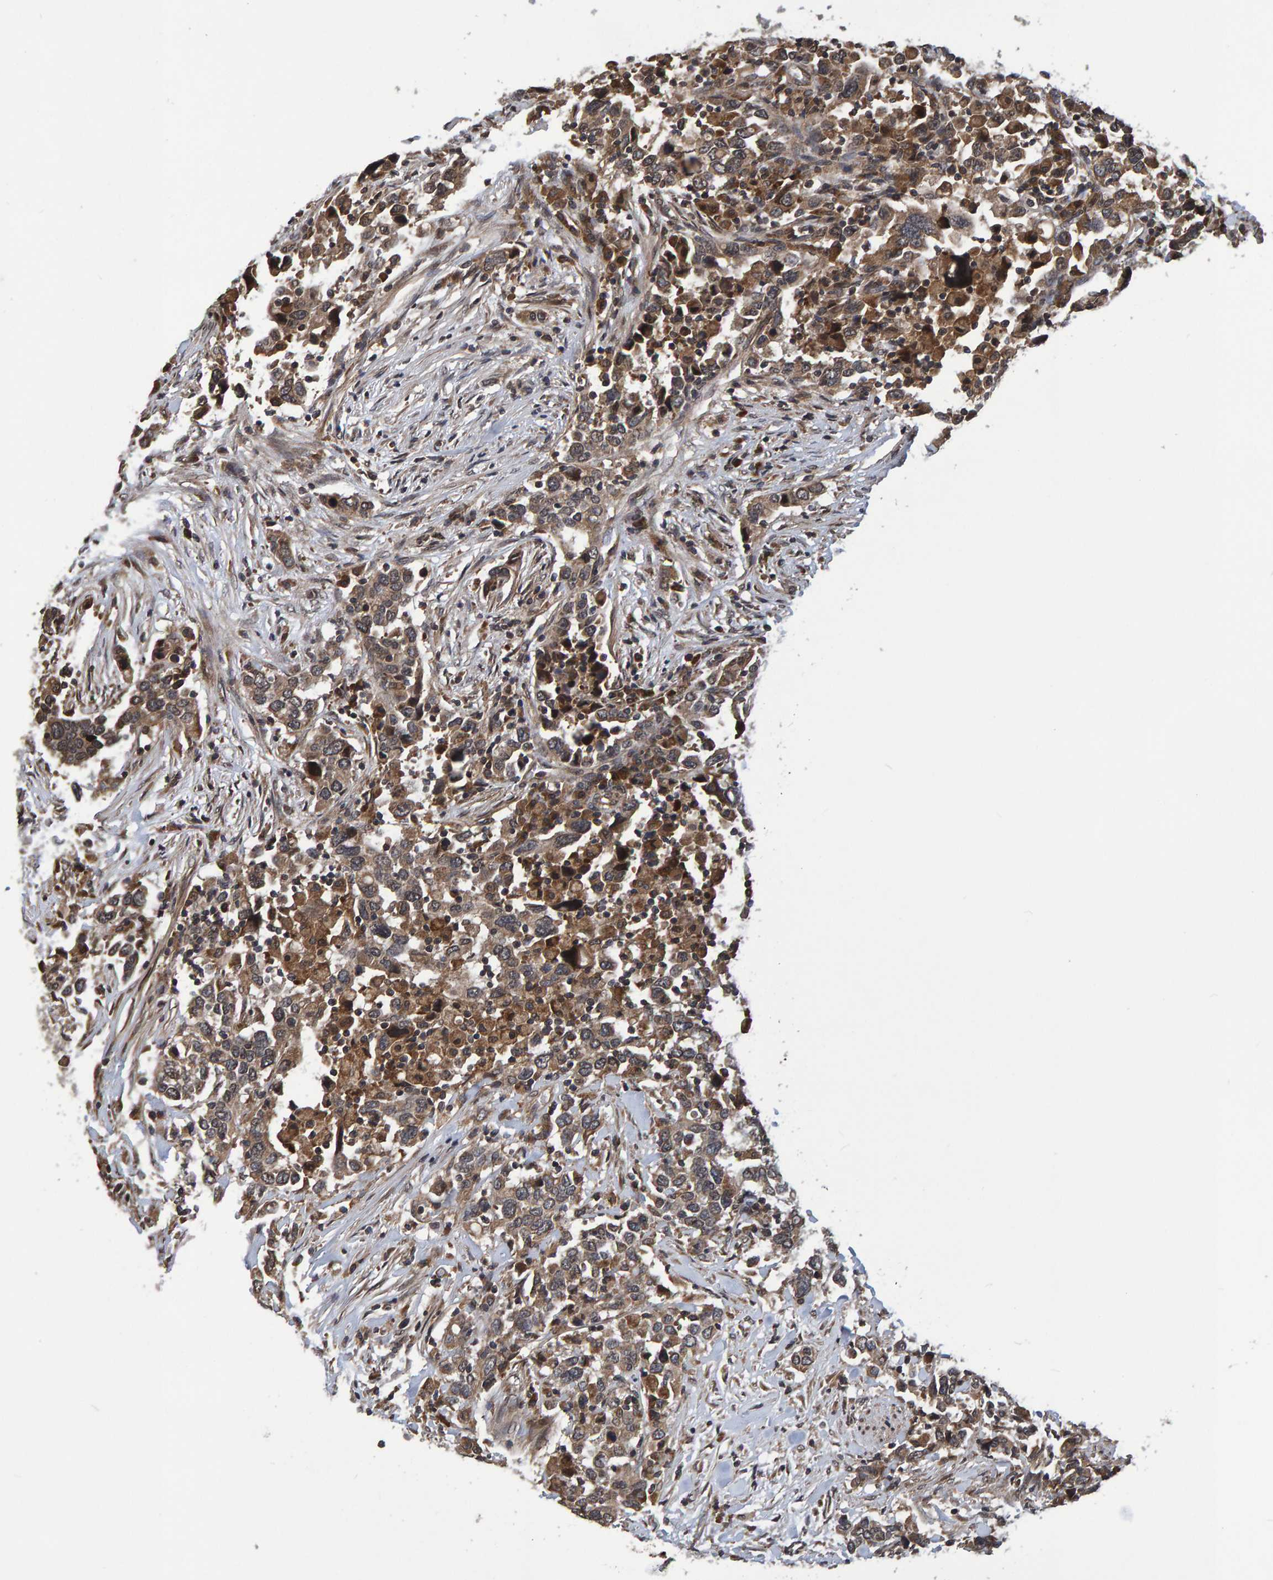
{"staining": {"intensity": "moderate", "quantity": ">75%", "location": "cytoplasmic/membranous"}, "tissue": "urothelial cancer", "cell_type": "Tumor cells", "image_type": "cancer", "snomed": [{"axis": "morphology", "description": "Urothelial carcinoma, High grade"}, {"axis": "topography", "description": "Urinary bladder"}], "caption": "DAB immunohistochemical staining of high-grade urothelial carcinoma displays moderate cytoplasmic/membranous protein expression in about >75% of tumor cells.", "gene": "GAB2", "patient": {"sex": "male", "age": 61}}